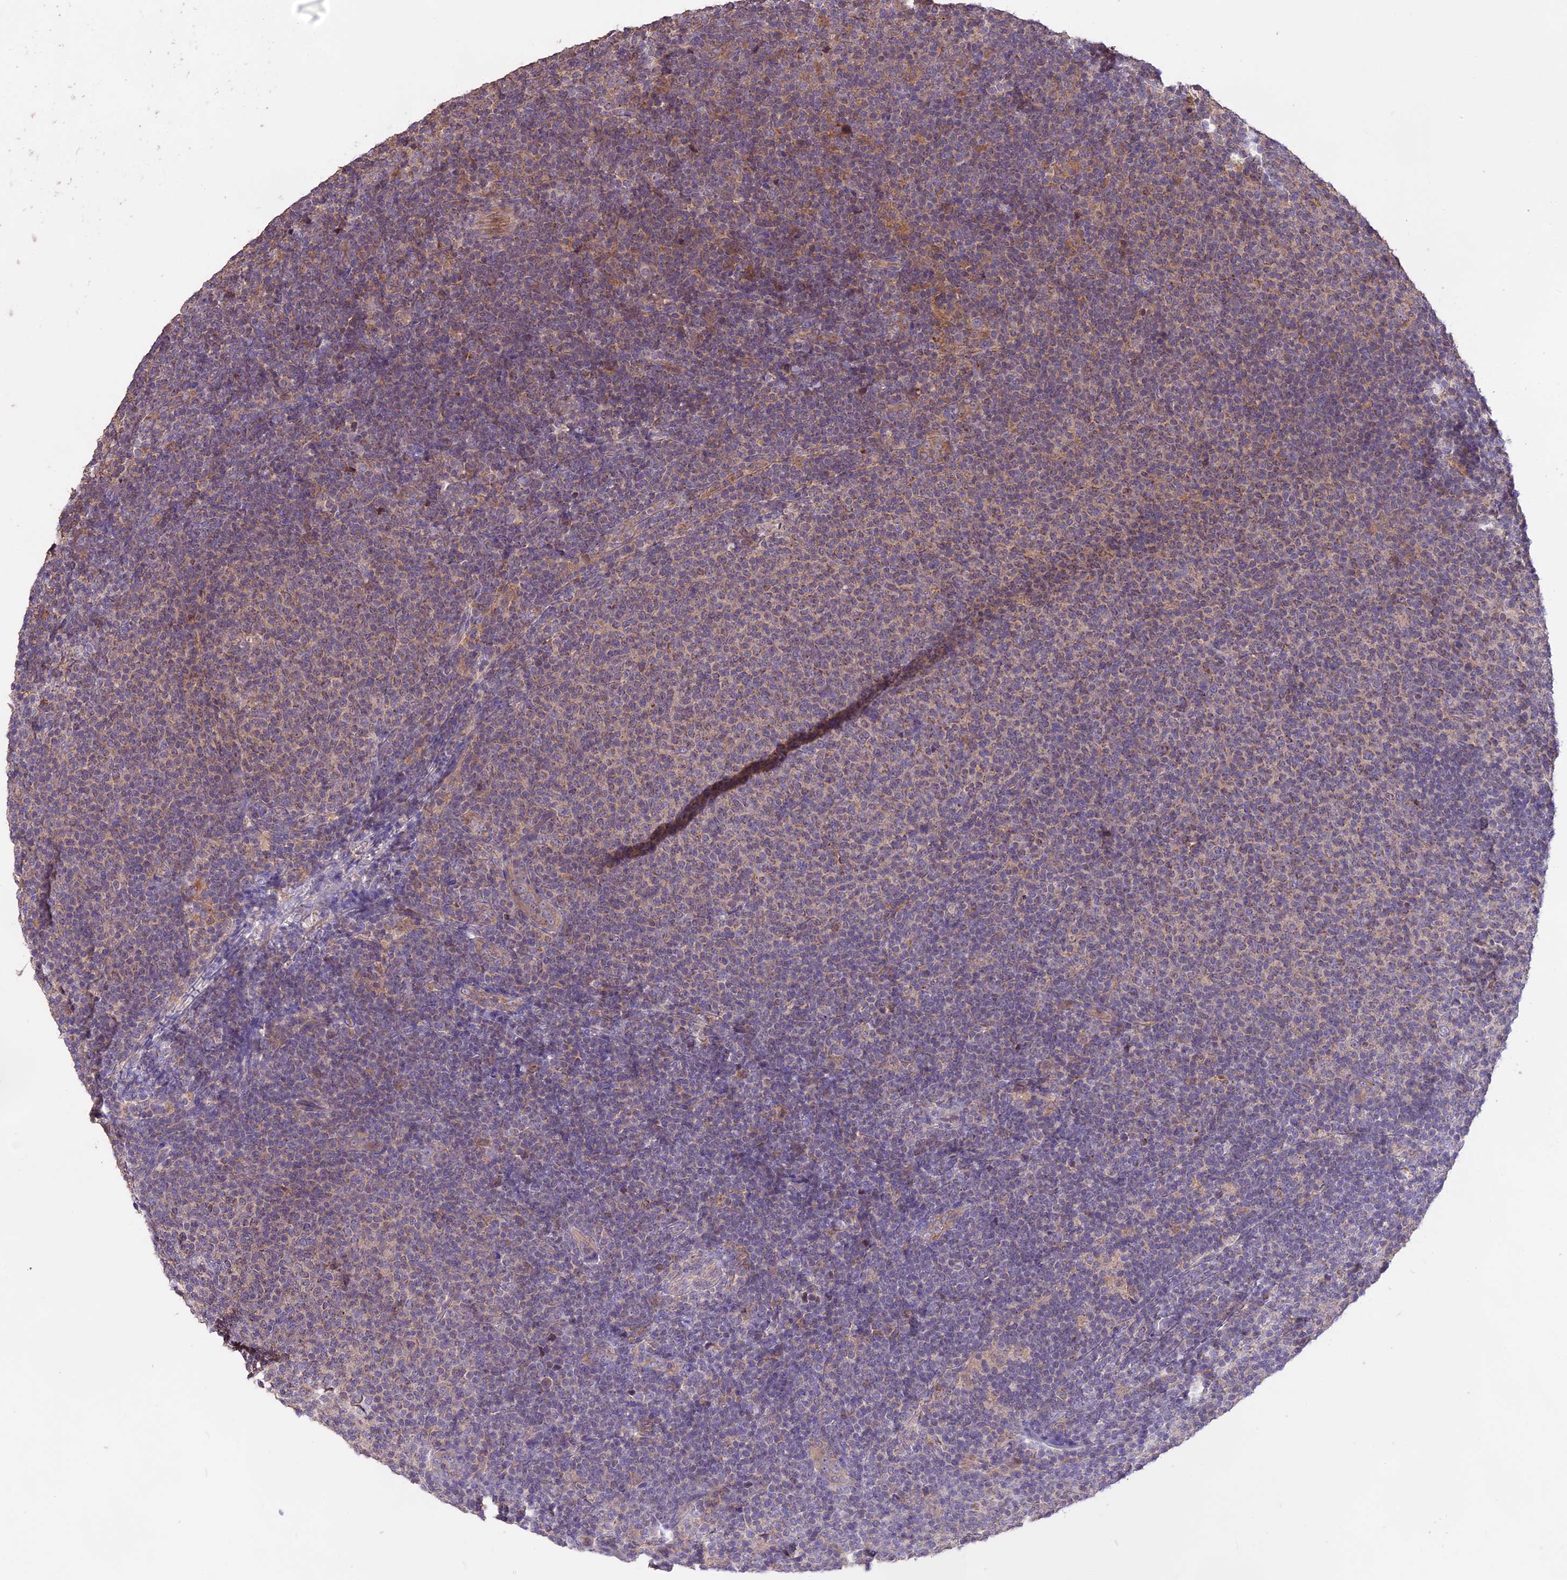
{"staining": {"intensity": "weak", "quantity": "25%-75%", "location": "cytoplasmic/membranous"}, "tissue": "lymphoma", "cell_type": "Tumor cells", "image_type": "cancer", "snomed": [{"axis": "morphology", "description": "Malignant lymphoma, non-Hodgkin's type, Low grade"}, {"axis": "topography", "description": "Lymph node"}], "caption": "IHC image of neoplastic tissue: human malignant lymphoma, non-Hodgkin's type (low-grade) stained using immunohistochemistry (IHC) shows low levels of weak protein expression localized specifically in the cytoplasmic/membranous of tumor cells, appearing as a cytoplasmic/membranous brown color.", "gene": "NUDT8", "patient": {"sex": "male", "age": 66}}